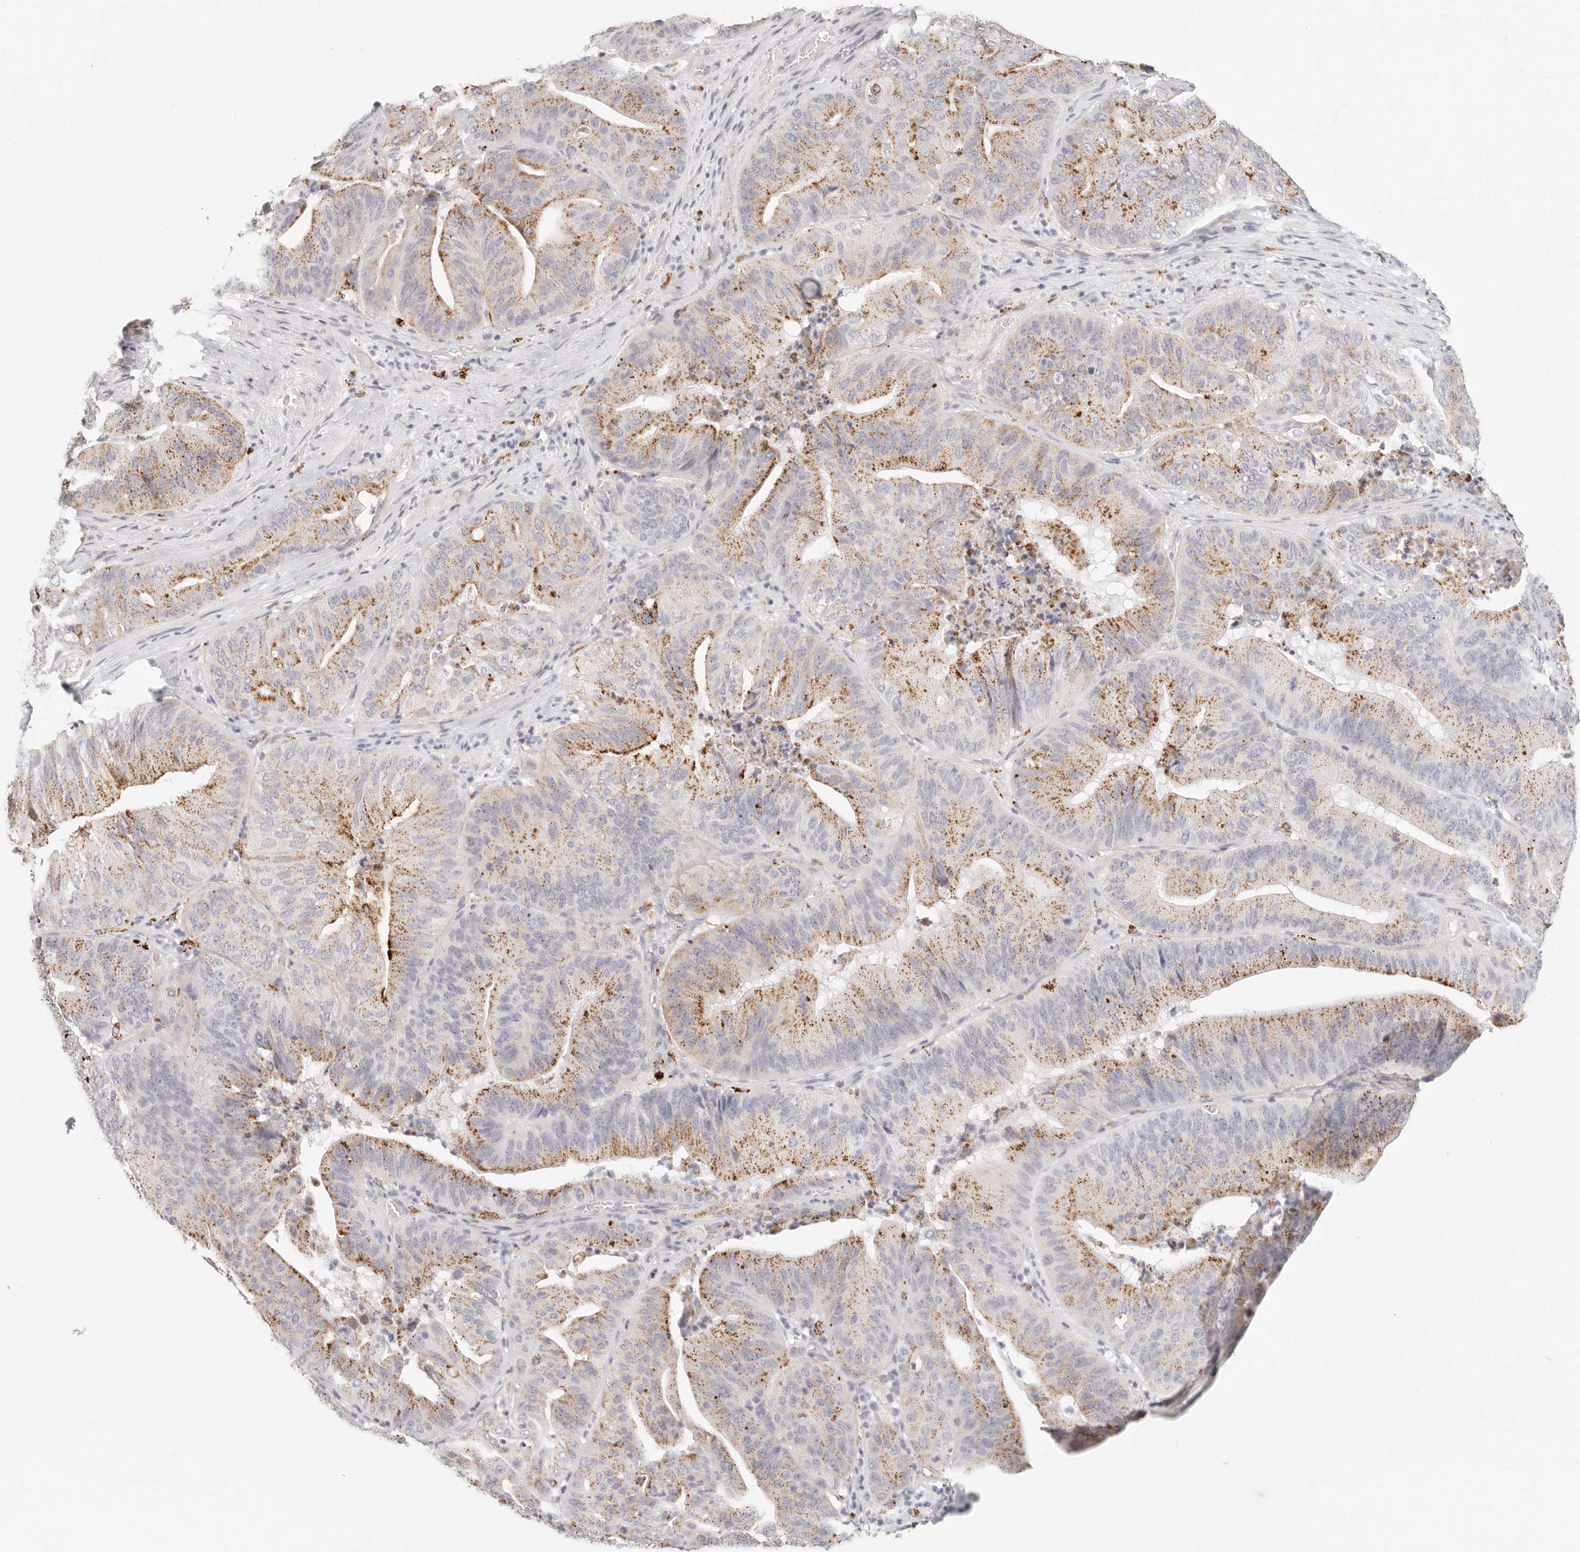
{"staining": {"intensity": "moderate", "quantity": "25%-75%", "location": "cytoplasmic/membranous"}, "tissue": "pancreatic cancer", "cell_type": "Tumor cells", "image_type": "cancer", "snomed": [{"axis": "morphology", "description": "Adenocarcinoma, NOS"}, {"axis": "topography", "description": "Pancreas"}], "caption": "Protein expression analysis of pancreatic adenocarcinoma exhibits moderate cytoplasmic/membranous staining in approximately 25%-75% of tumor cells.", "gene": "STKLD1", "patient": {"sex": "female", "age": 77}}